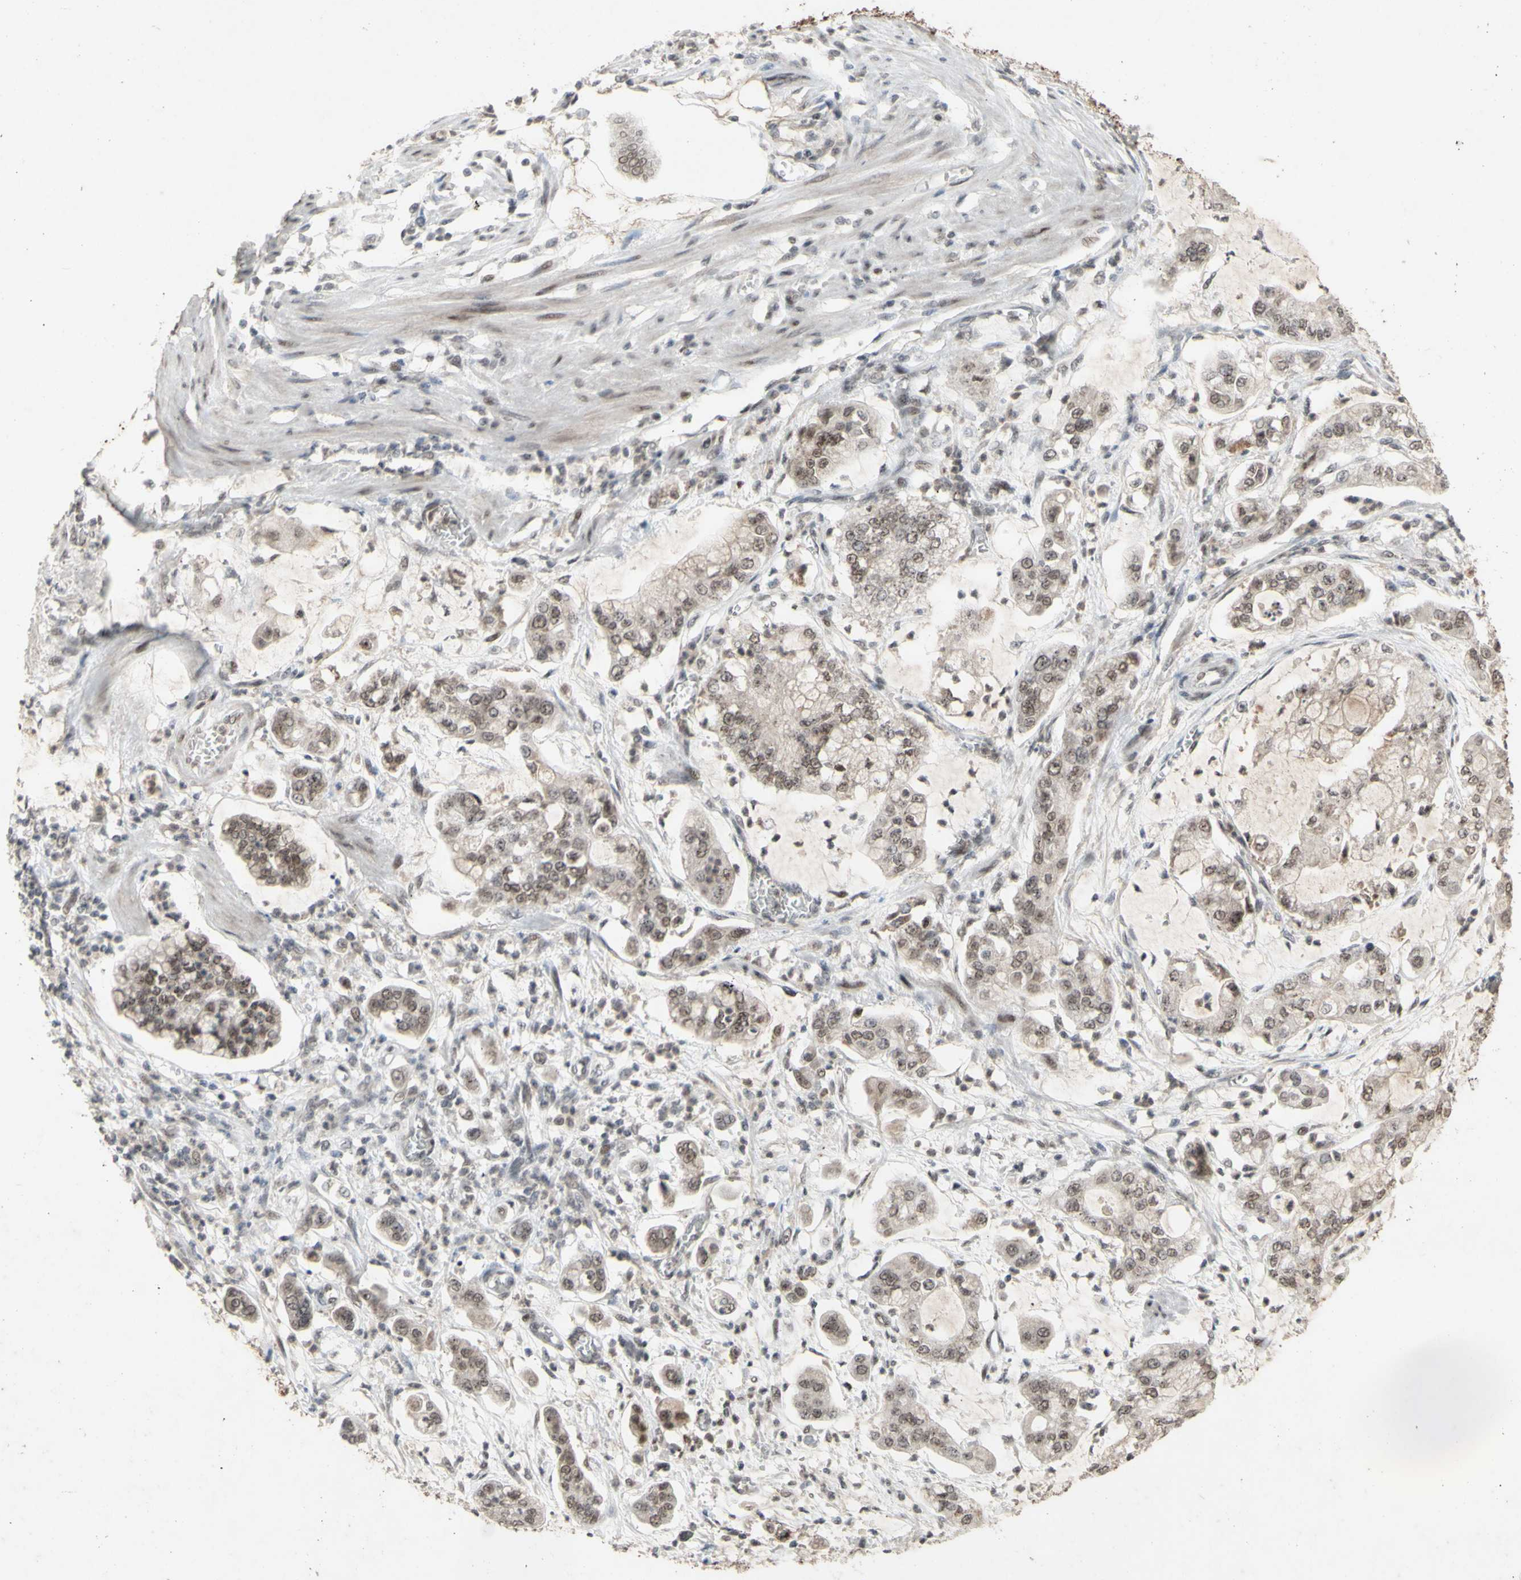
{"staining": {"intensity": "moderate", "quantity": "25%-75%", "location": "cytoplasmic/membranous,nuclear"}, "tissue": "stomach cancer", "cell_type": "Tumor cells", "image_type": "cancer", "snomed": [{"axis": "morphology", "description": "Adenocarcinoma, NOS"}, {"axis": "topography", "description": "Stomach"}], "caption": "The immunohistochemical stain labels moderate cytoplasmic/membranous and nuclear positivity in tumor cells of stomach adenocarcinoma tissue. The staining was performed using DAB, with brown indicating positive protein expression. Nuclei are stained blue with hematoxylin.", "gene": "CENPB", "patient": {"sex": "male", "age": 76}}